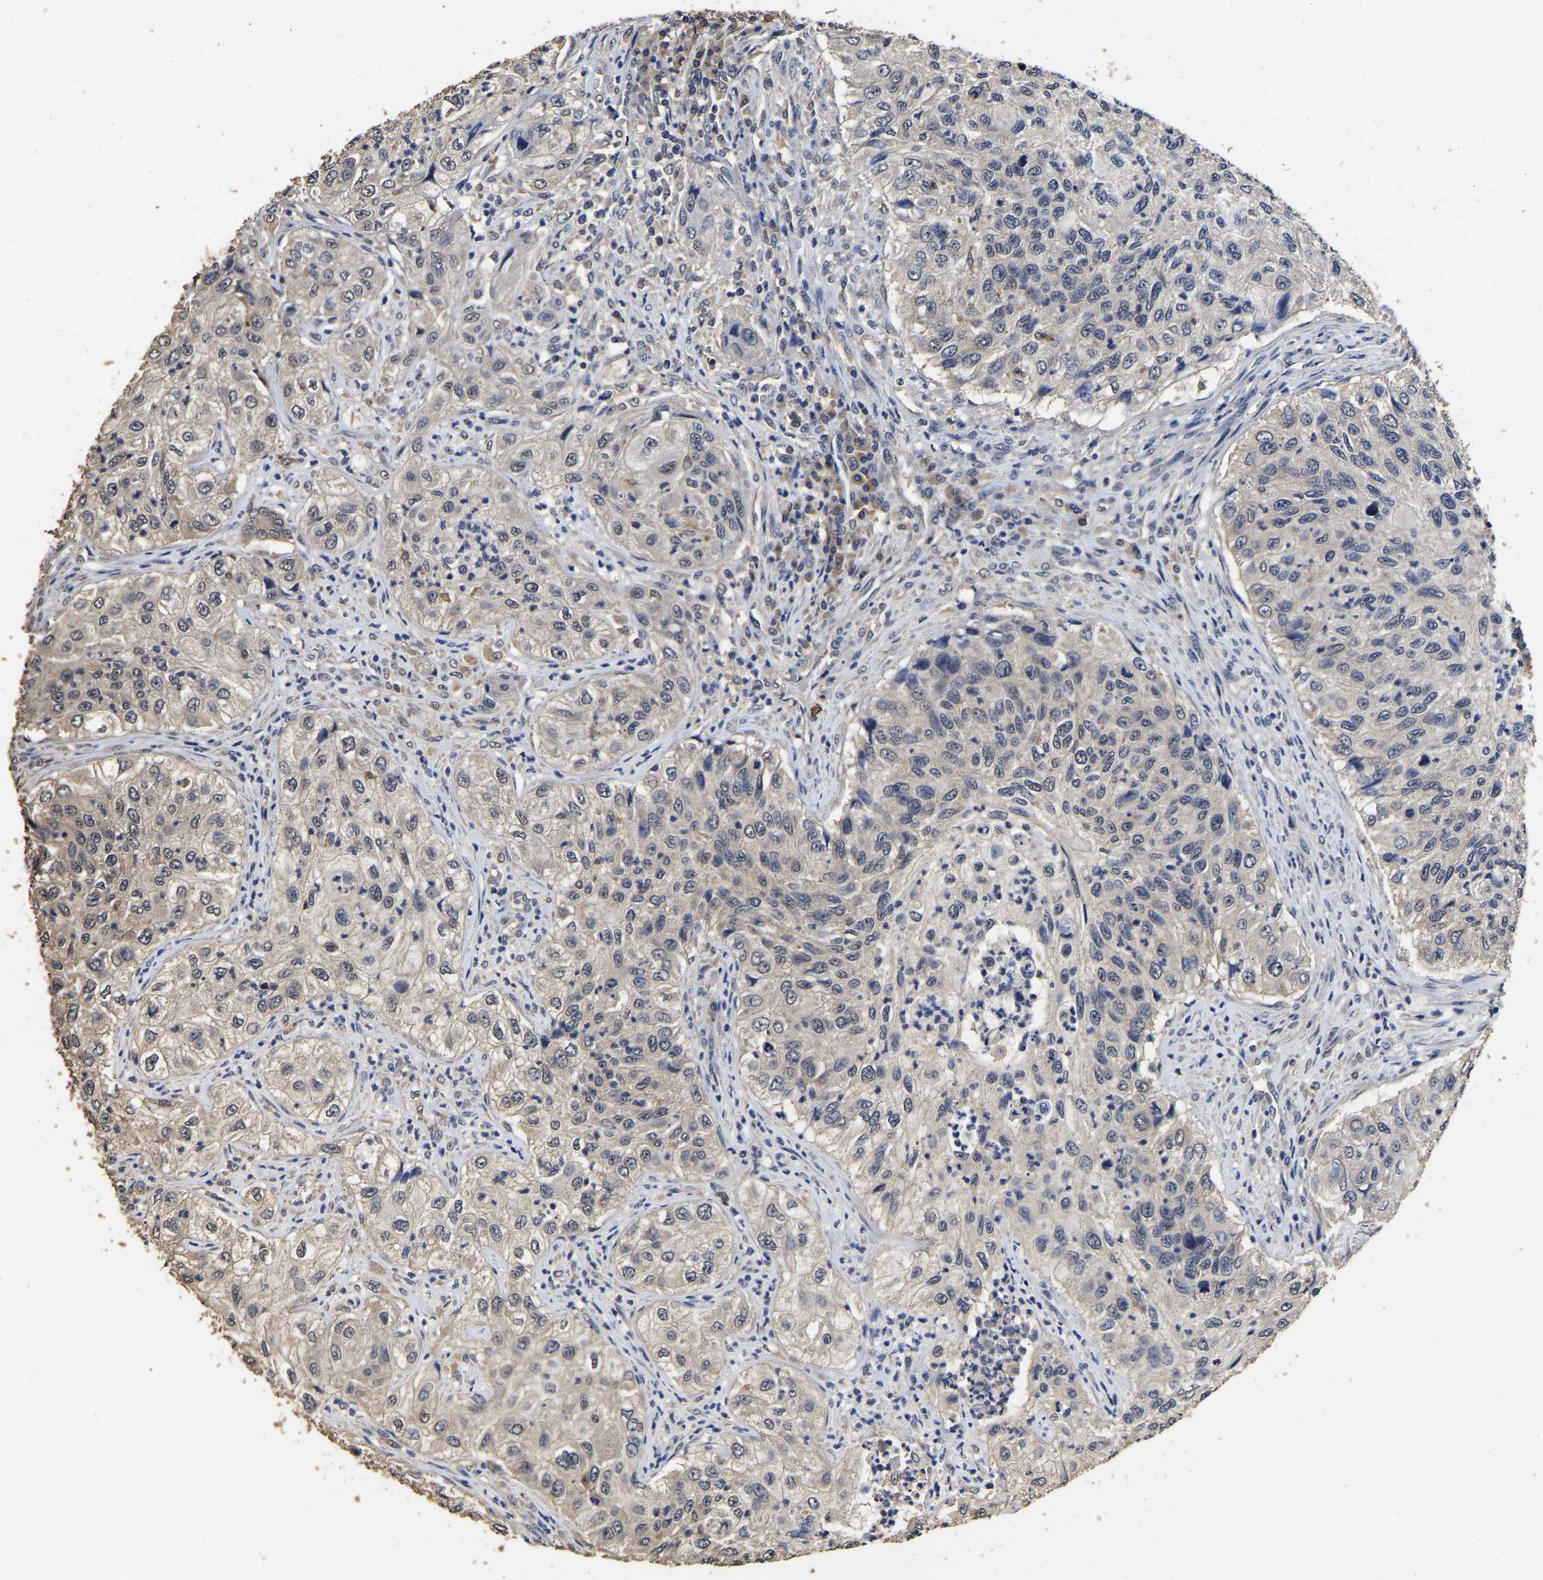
{"staining": {"intensity": "weak", "quantity": "<25%", "location": "cytoplasmic/membranous"}, "tissue": "urothelial cancer", "cell_type": "Tumor cells", "image_type": "cancer", "snomed": [{"axis": "morphology", "description": "Urothelial carcinoma, High grade"}, {"axis": "topography", "description": "Urinary bladder"}], "caption": "Urothelial cancer was stained to show a protein in brown. There is no significant expression in tumor cells.", "gene": "STK32C", "patient": {"sex": "female", "age": 60}}